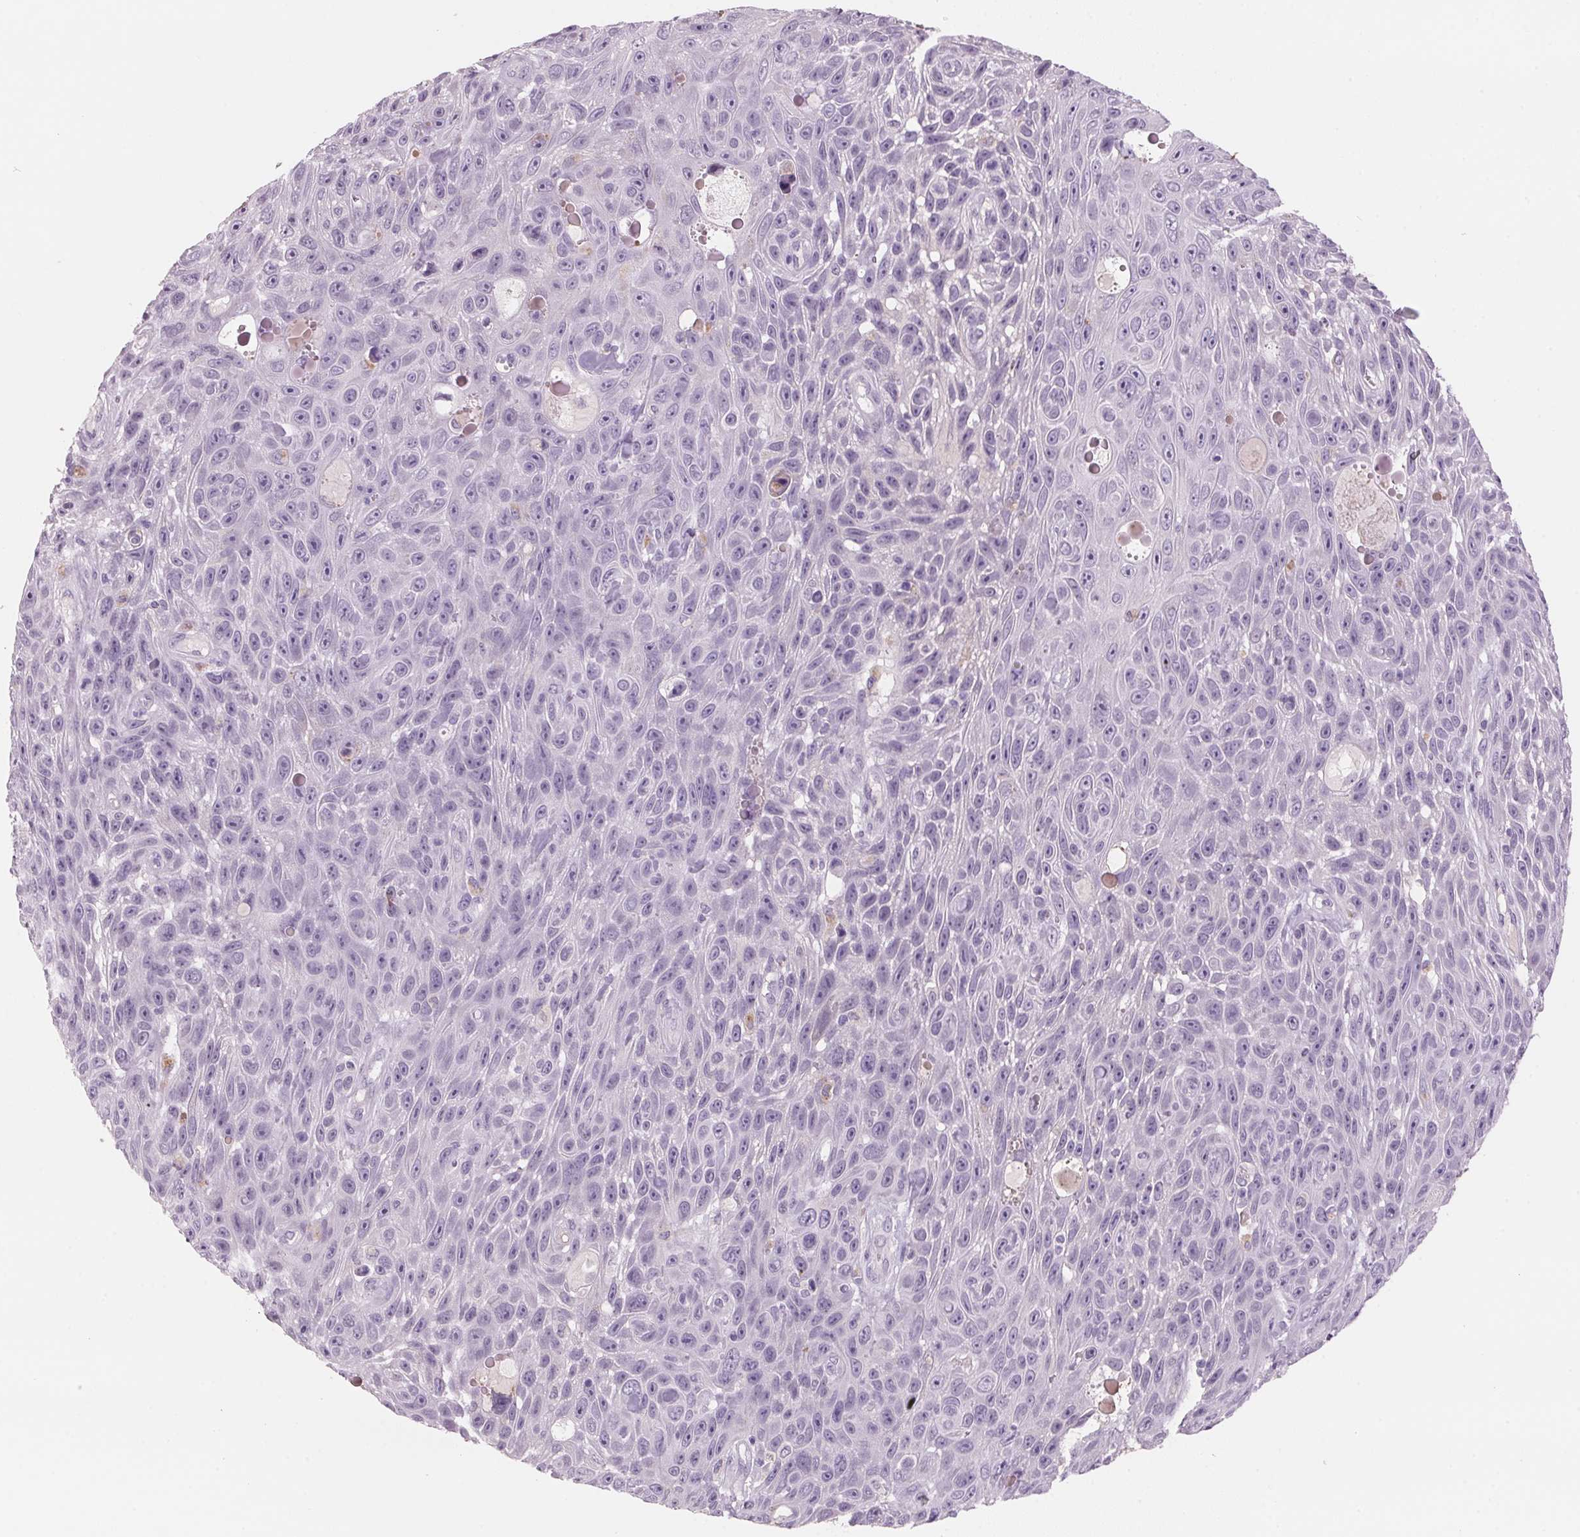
{"staining": {"intensity": "negative", "quantity": "none", "location": "none"}, "tissue": "skin cancer", "cell_type": "Tumor cells", "image_type": "cancer", "snomed": [{"axis": "morphology", "description": "Squamous cell carcinoma, NOS"}, {"axis": "topography", "description": "Skin"}], "caption": "Tumor cells show no significant positivity in squamous cell carcinoma (skin).", "gene": "ADAM20", "patient": {"sex": "male", "age": 82}}